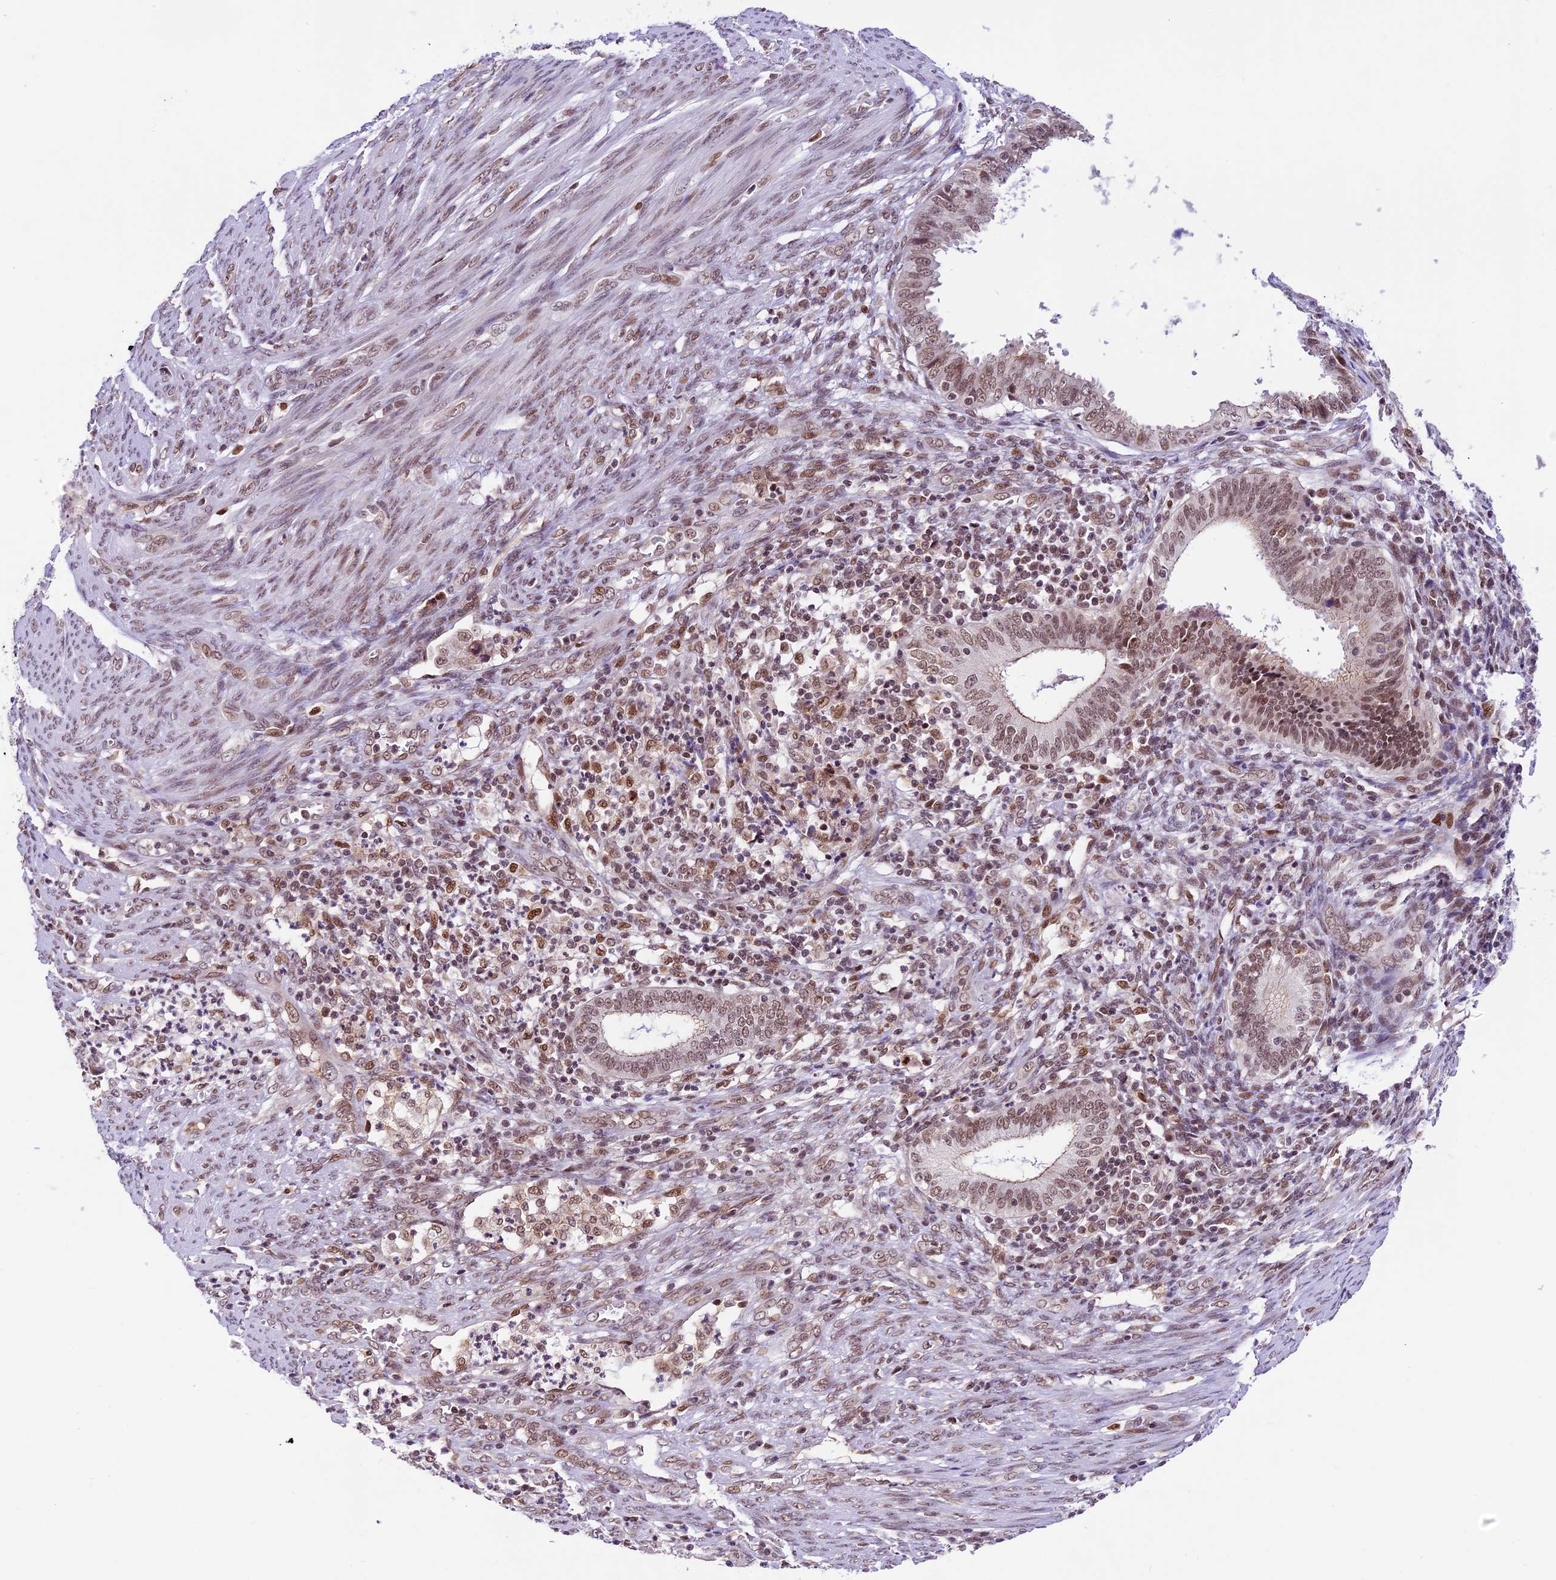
{"staining": {"intensity": "moderate", "quantity": ">75%", "location": "nuclear"}, "tissue": "endometrial cancer", "cell_type": "Tumor cells", "image_type": "cancer", "snomed": [{"axis": "morphology", "description": "Adenocarcinoma, NOS"}, {"axis": "topography", "description": "Endometrium"}], "caption": "Endometrial adenocarcinoma was stained to show a protein in brown. There is medium levels of moderate nuclear expression in about >75% of tumor cells.", "gene": "SHKBP1", "patient": {"sex": "female", "age": 51}}